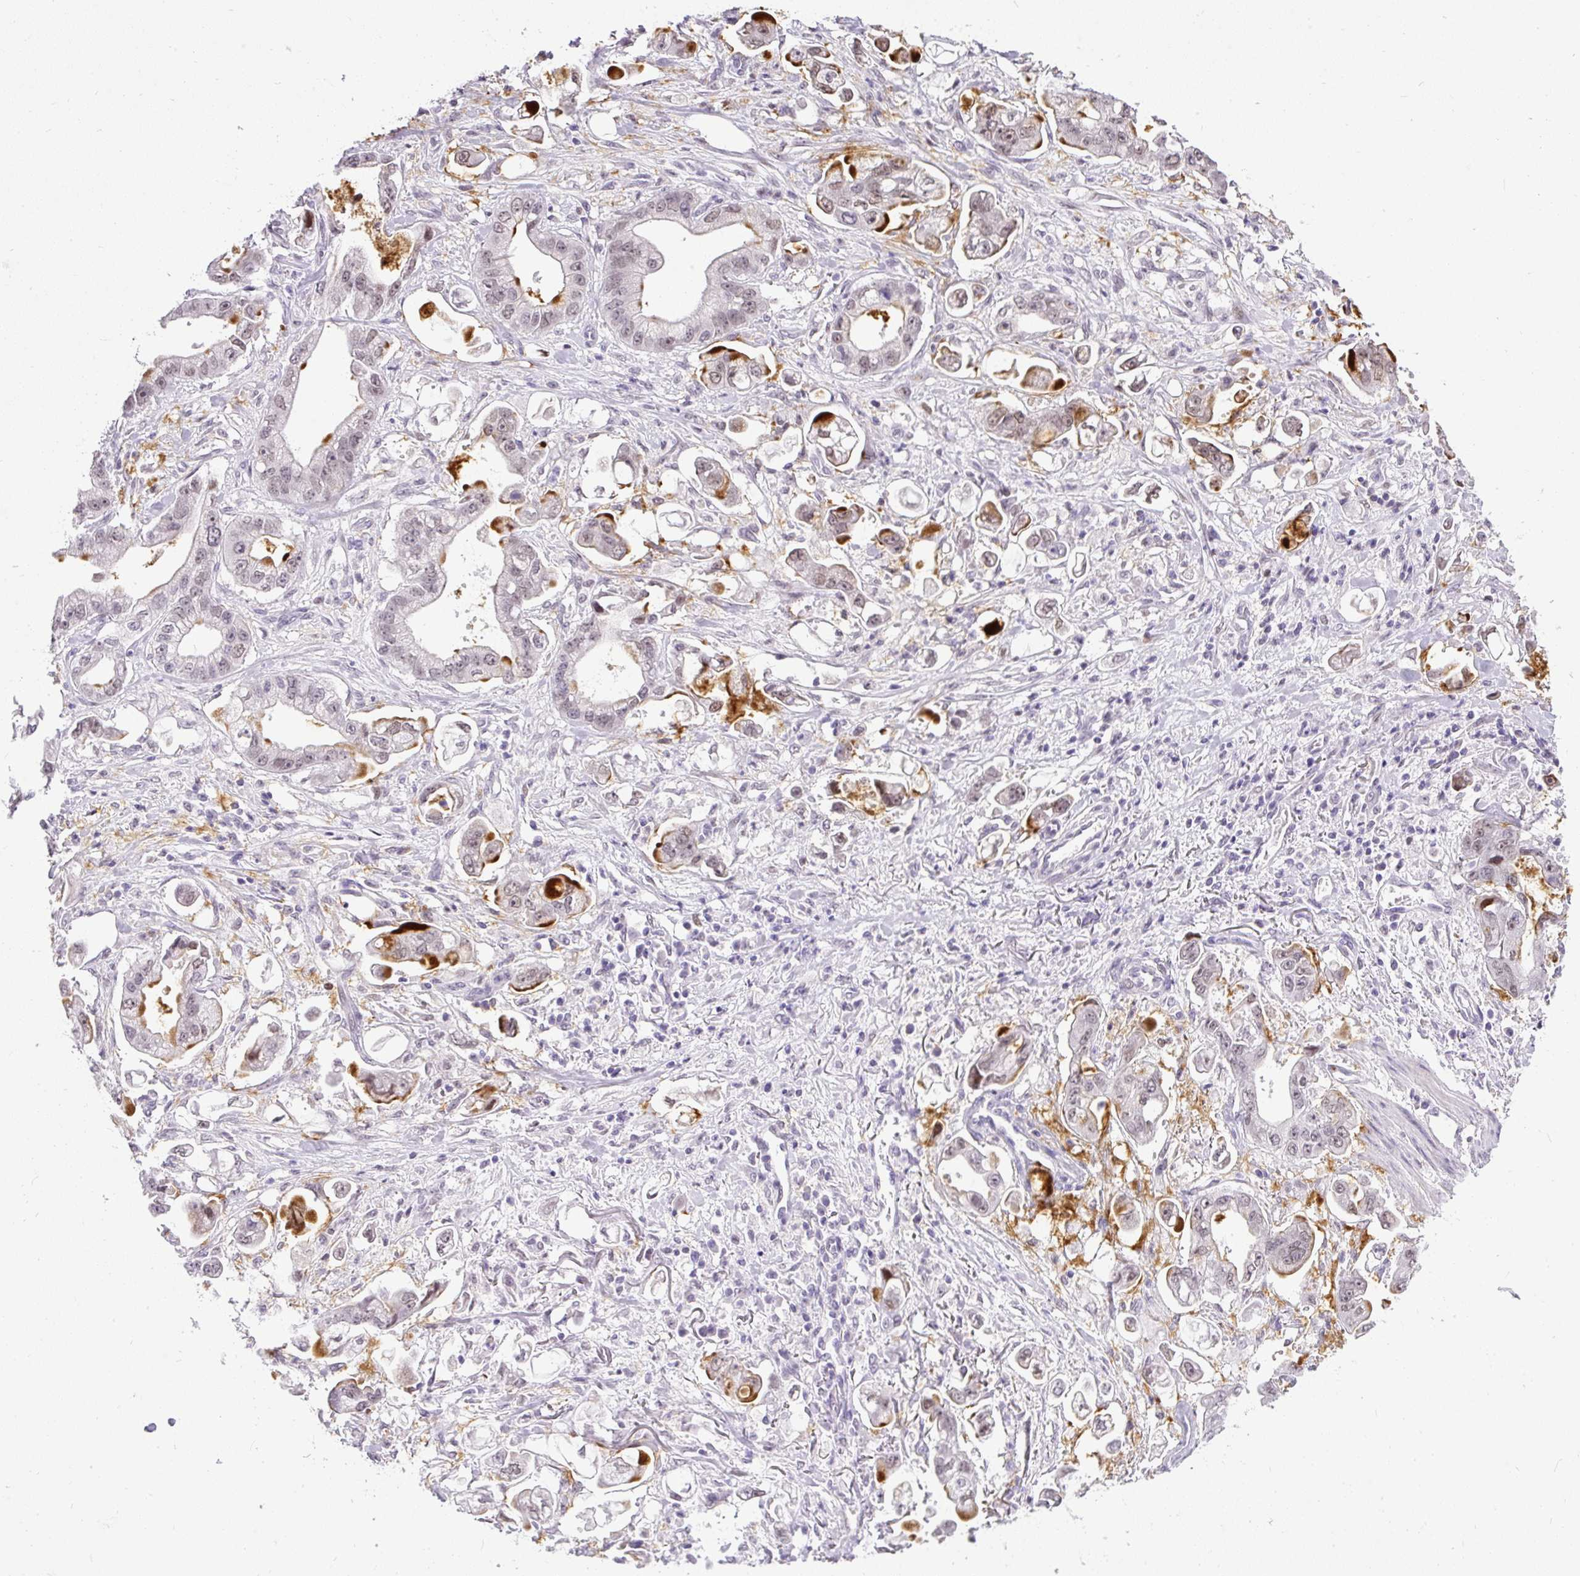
{"staining": {"intensity": "moderate", "quantity": "<25%", "location": "cytoplasmic/membranous,nuclear"}, "tissue": "stomach cancer", "cell_type": "Tumor cells", "image_type": "cancer", "snomed": [{"axis": "morphology", "description": "Adenocarcinoma, NOS"}, {"axis": "topography", "description": "Stomach"}], "caption": "IHC histopathology image of neoplastic tissue: stomach cancer (adenocarcinoma) stained using IHC displays low levels of moderate protein expression localized specifically in the cytoplasmic/membranous and nuclear of tumor cells, appearing as a cytoplasmic/membranous and nuclear brown color.", "gene": "WNT10B", "patient": {"sex": "male", "age": 62}}